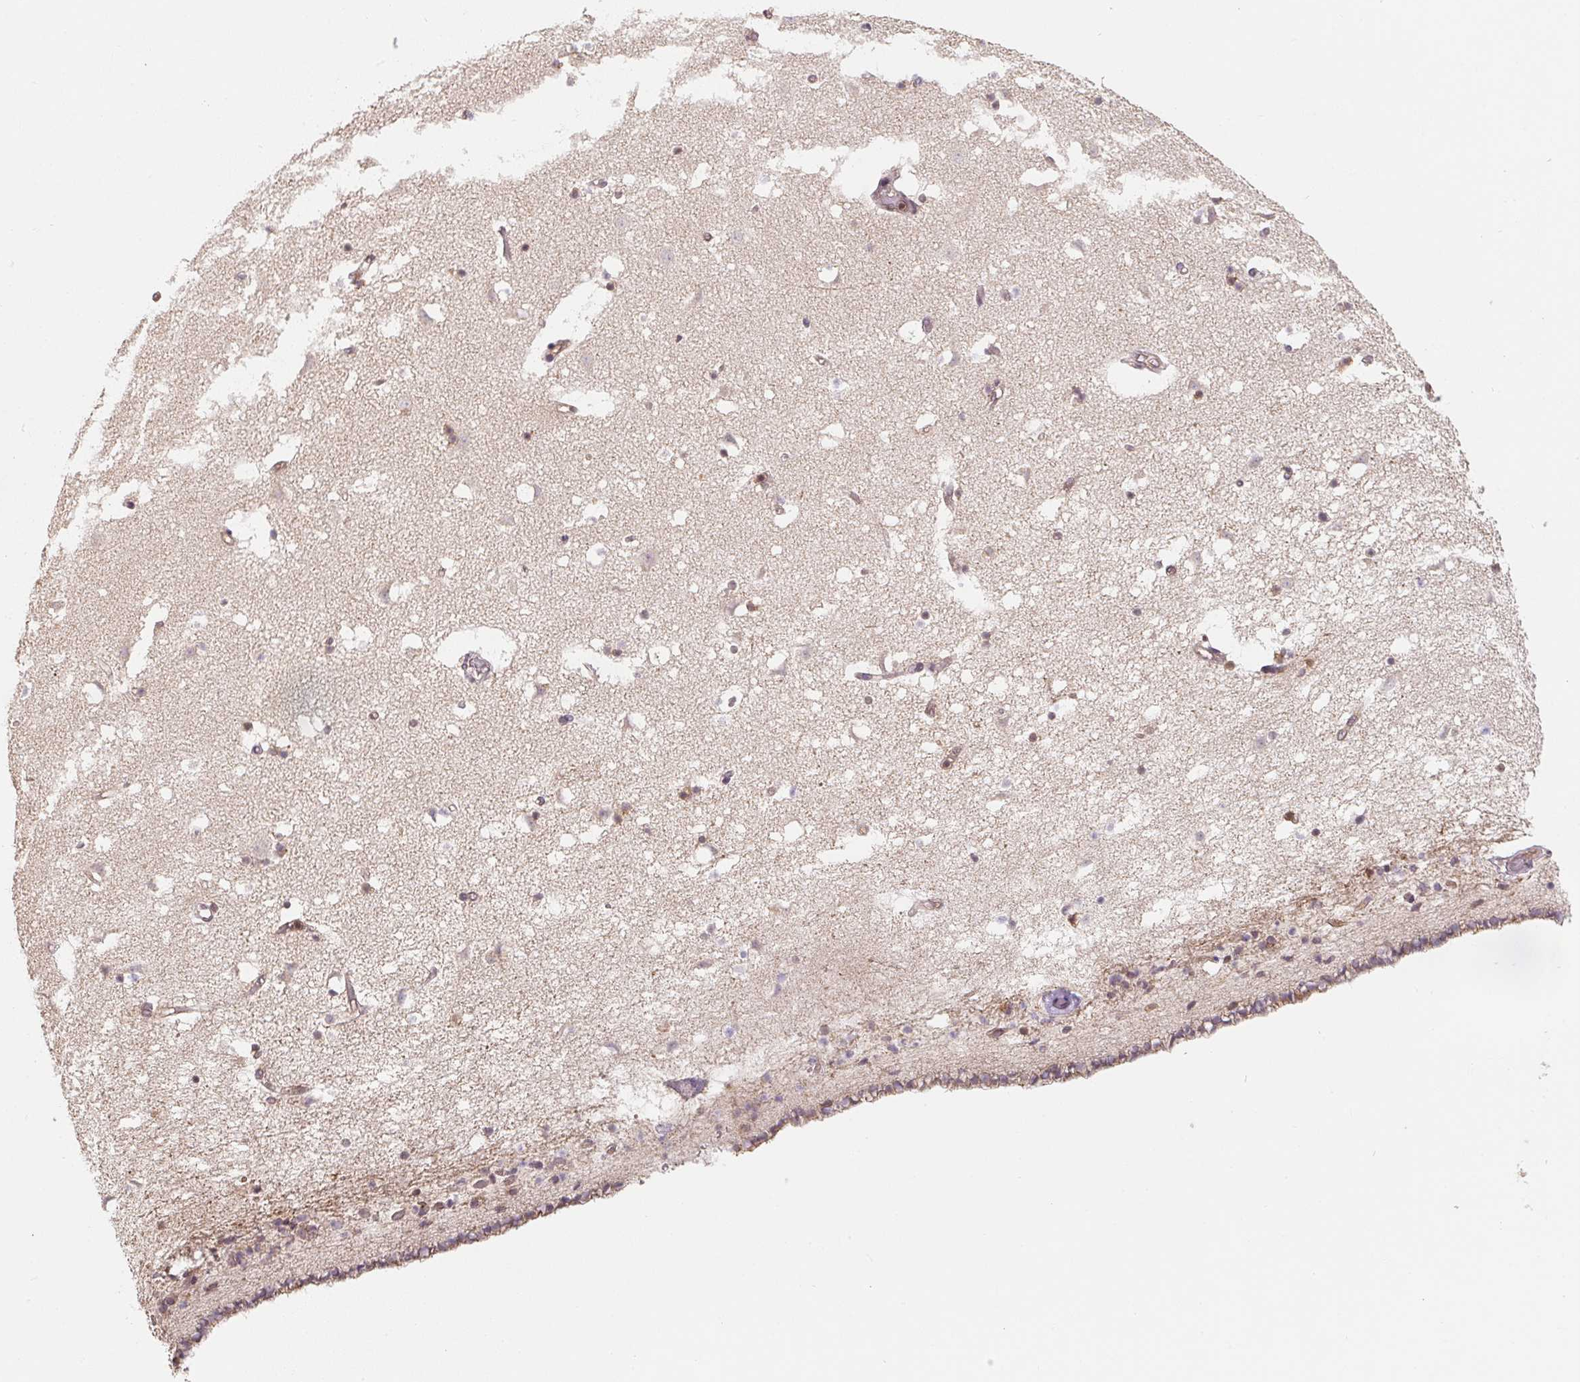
{"staining": {"intensity": "negative", "quantity": "none", "location": "none"}, "tissue": "caudate", "cell_type": "Glial cells", "image_type": "normal", "snomed": [{"axis": "morphology", "description": "Normal tissue, NOS"}, {"axis": "topography", "description": "Lateral ventricle wall"}], "caption": "This is an immunohistochemistry micrograph of benign human caudate. There is no positivity in glial cells.", "gene": "ANKRD13A", "patient": {"sex": "female", "age": 42}}